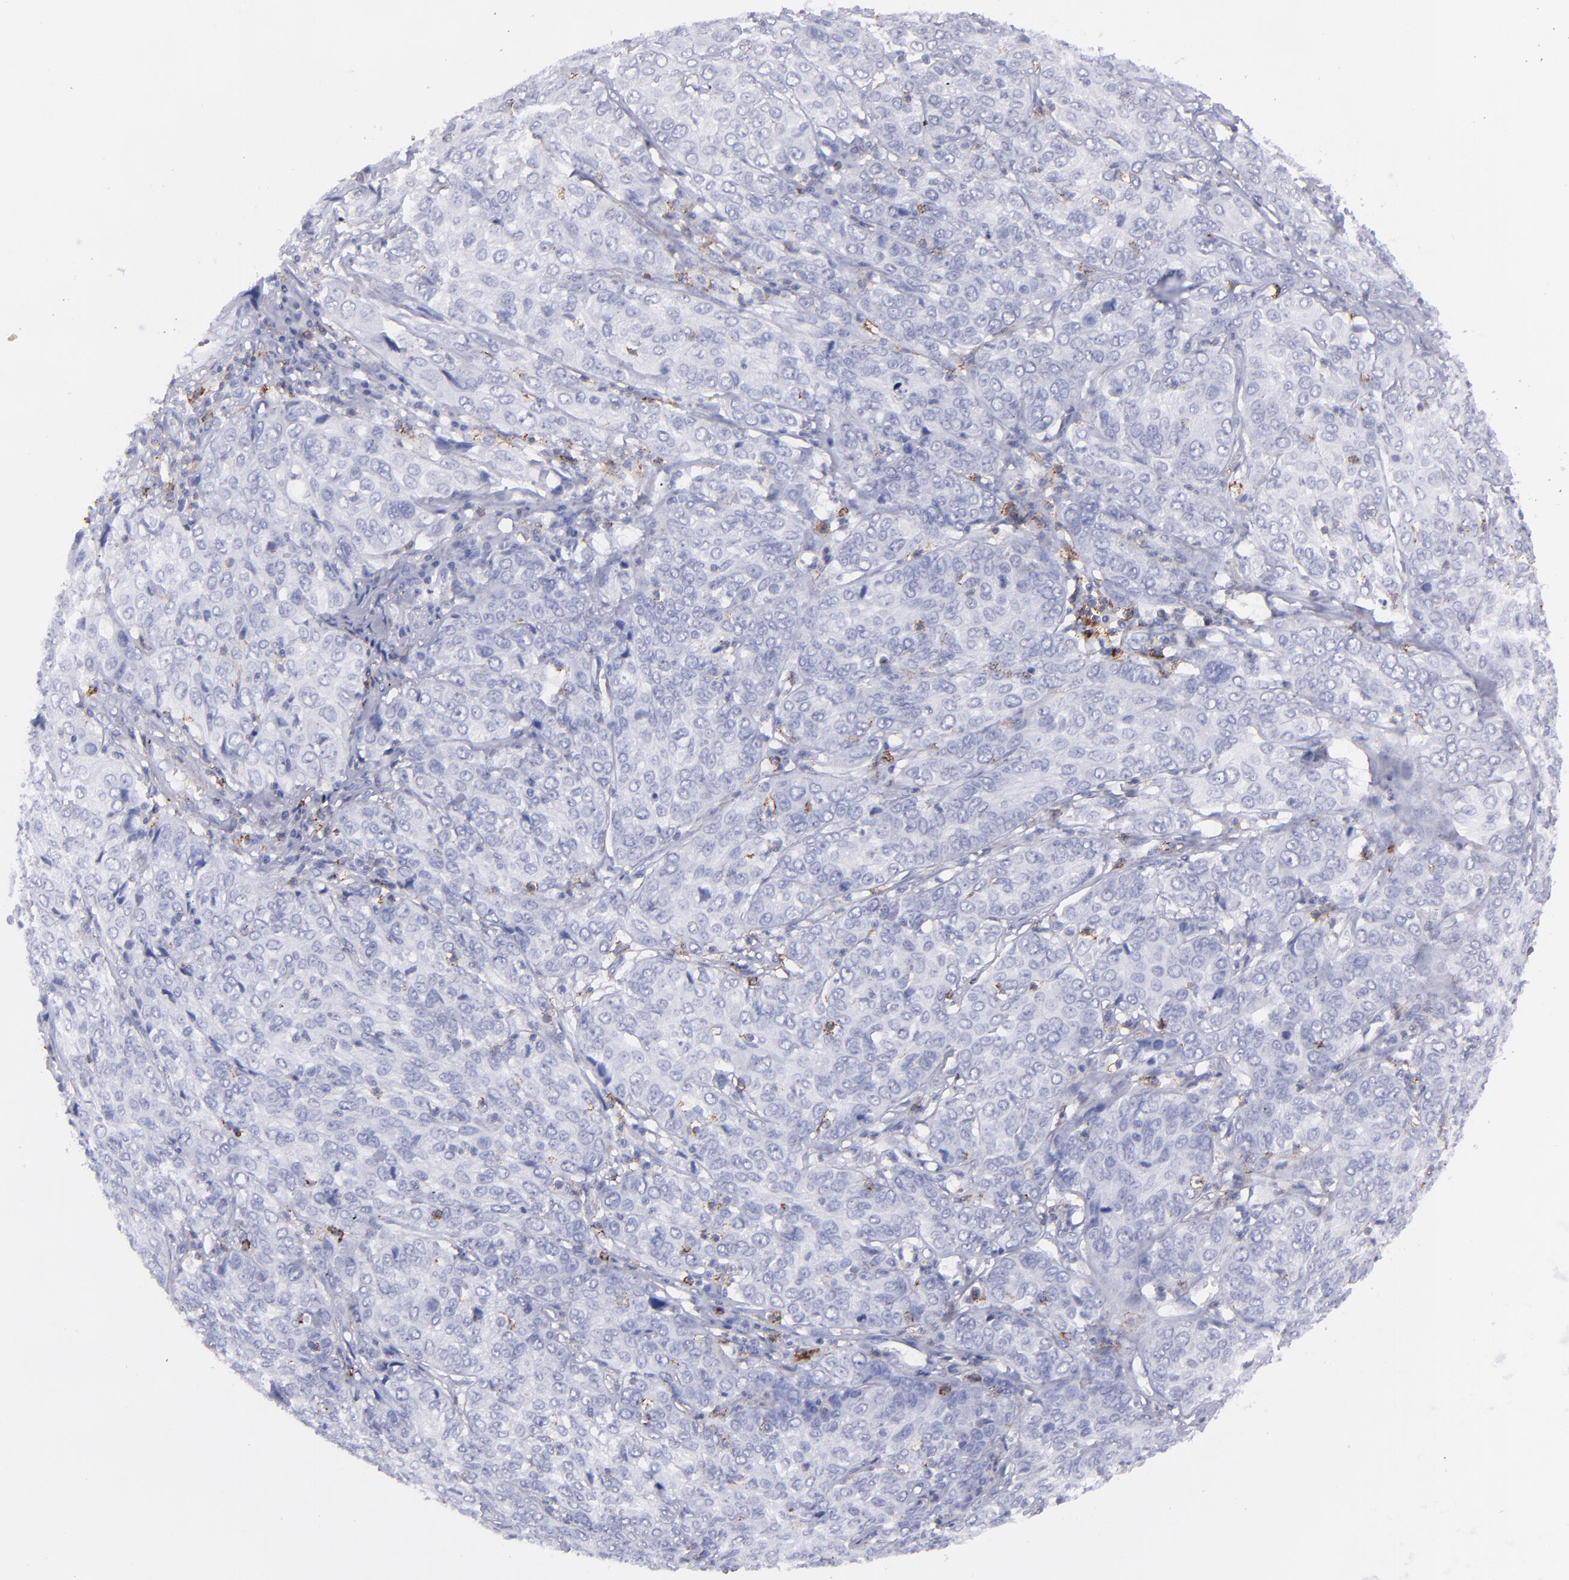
{"staining": {"intensity": "negative", "quantity": "none", "location": "none"}, "tissue": "cervical cancer", "cell_type": "Tumor cells", "image_type": "cancer", "snomed": [{"axis": "morphology", "description": "Squamous cell carcinoma, NOS"}, {"axis": "topography", "description": "Cervix"}], "caption": "A high-resolution micrograph shows immunohistochemistry staining of cervical cancer, which shows no significant expression in tumor cells. (Brightfield microscopy of DAB immunohistochemistry (IHC) at high magnification).", "gene": "SELPLG", "patient": {"sex": "female", "age": 38}}